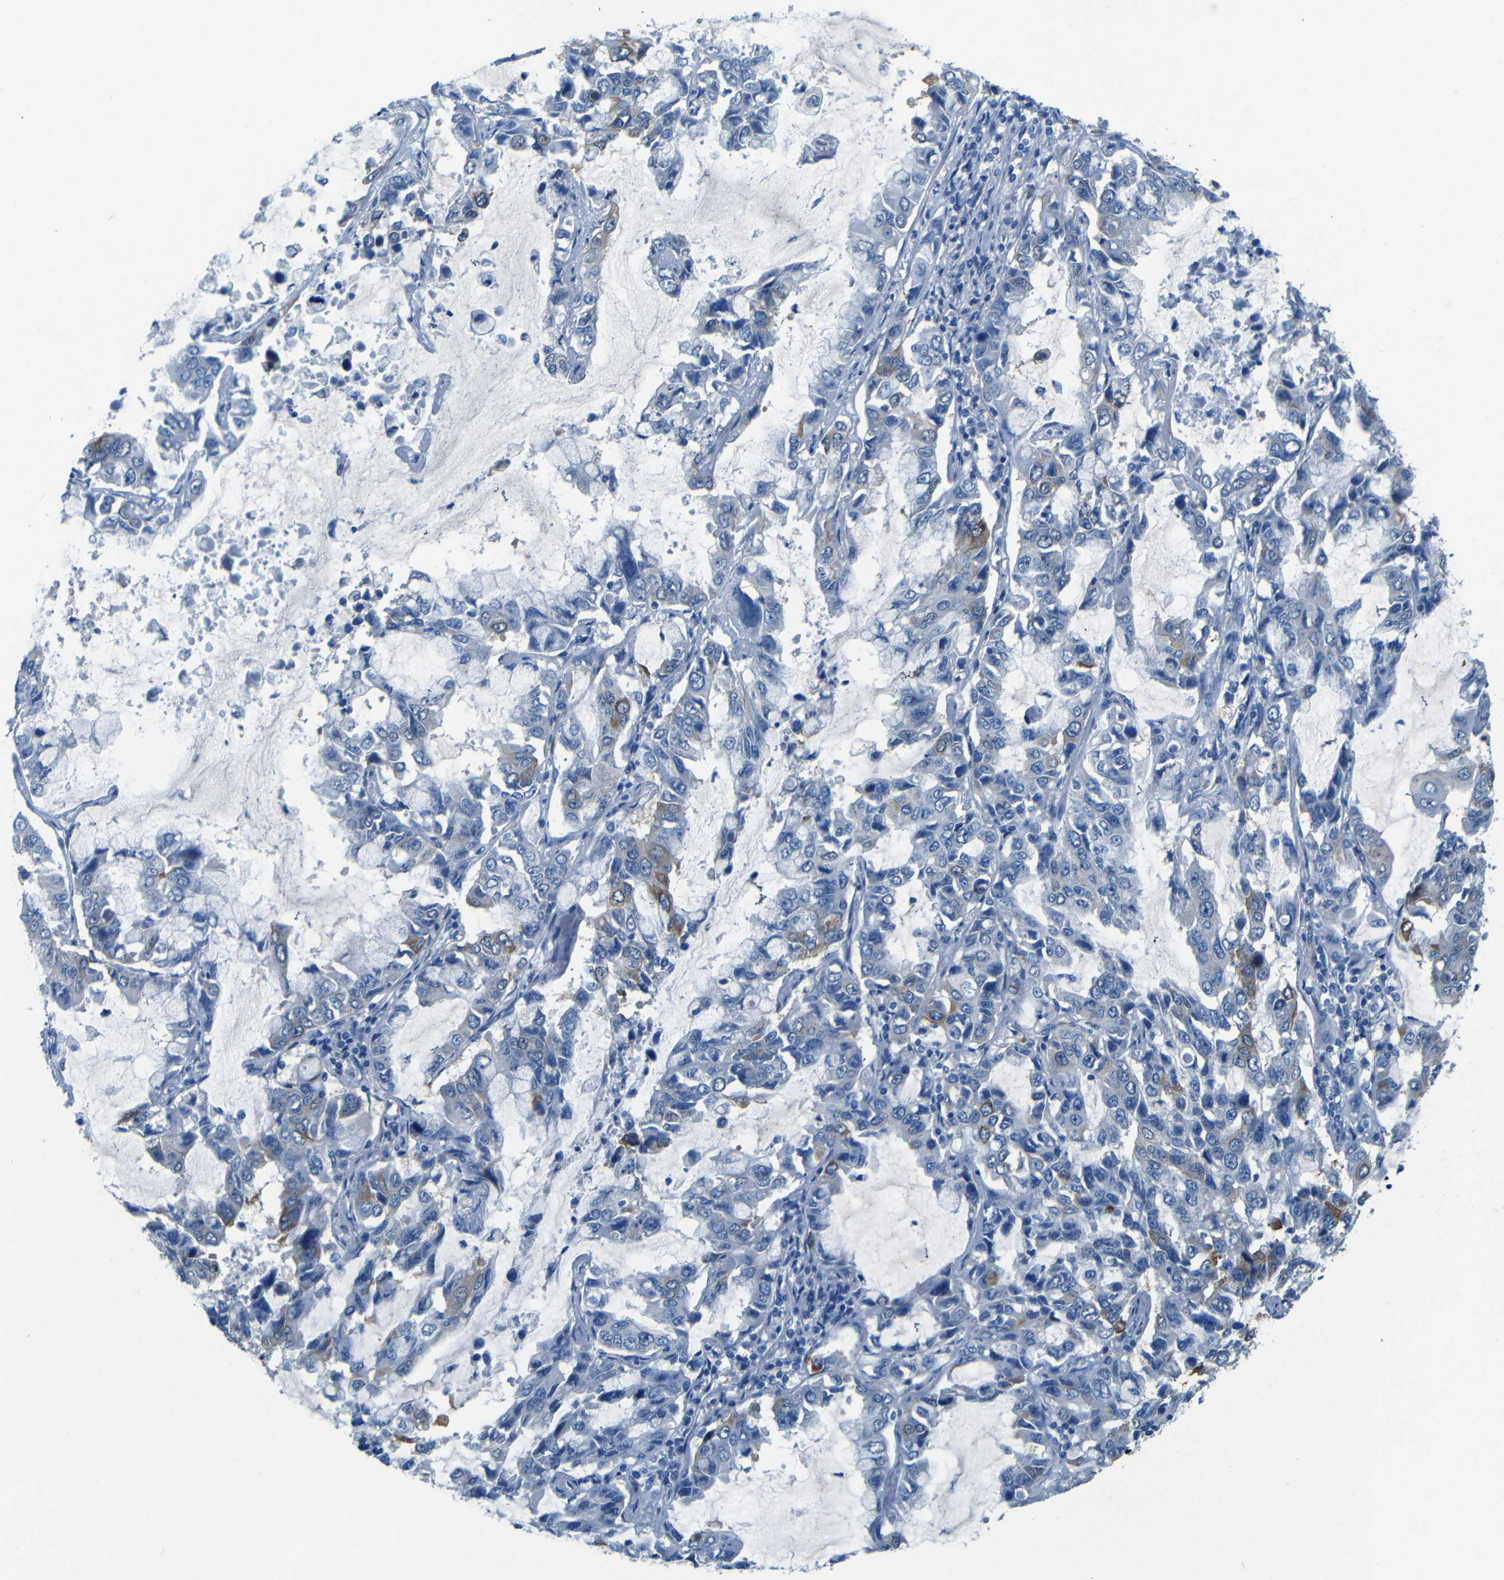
{"staining": {"intensity": "moderate", "quantity": "<25%", "location": "cytoplasmic/membranous"}, "tissue": "lung cancer", "cell_type": "Tumor cells", "image_type": "cancer", "snomed": [{"axis": "morphology", "description": "Adenocarcinoma, NOS"}, {"axis": "topography", "description": "Lung"}], "caption": "A brown stain shows moderate cytoplasmic/membranous positivity of a protein in human lung adenocarcinoma tumor cells.", "gene": "MAP2", "patient": {"sex": "male", "age": 64}}